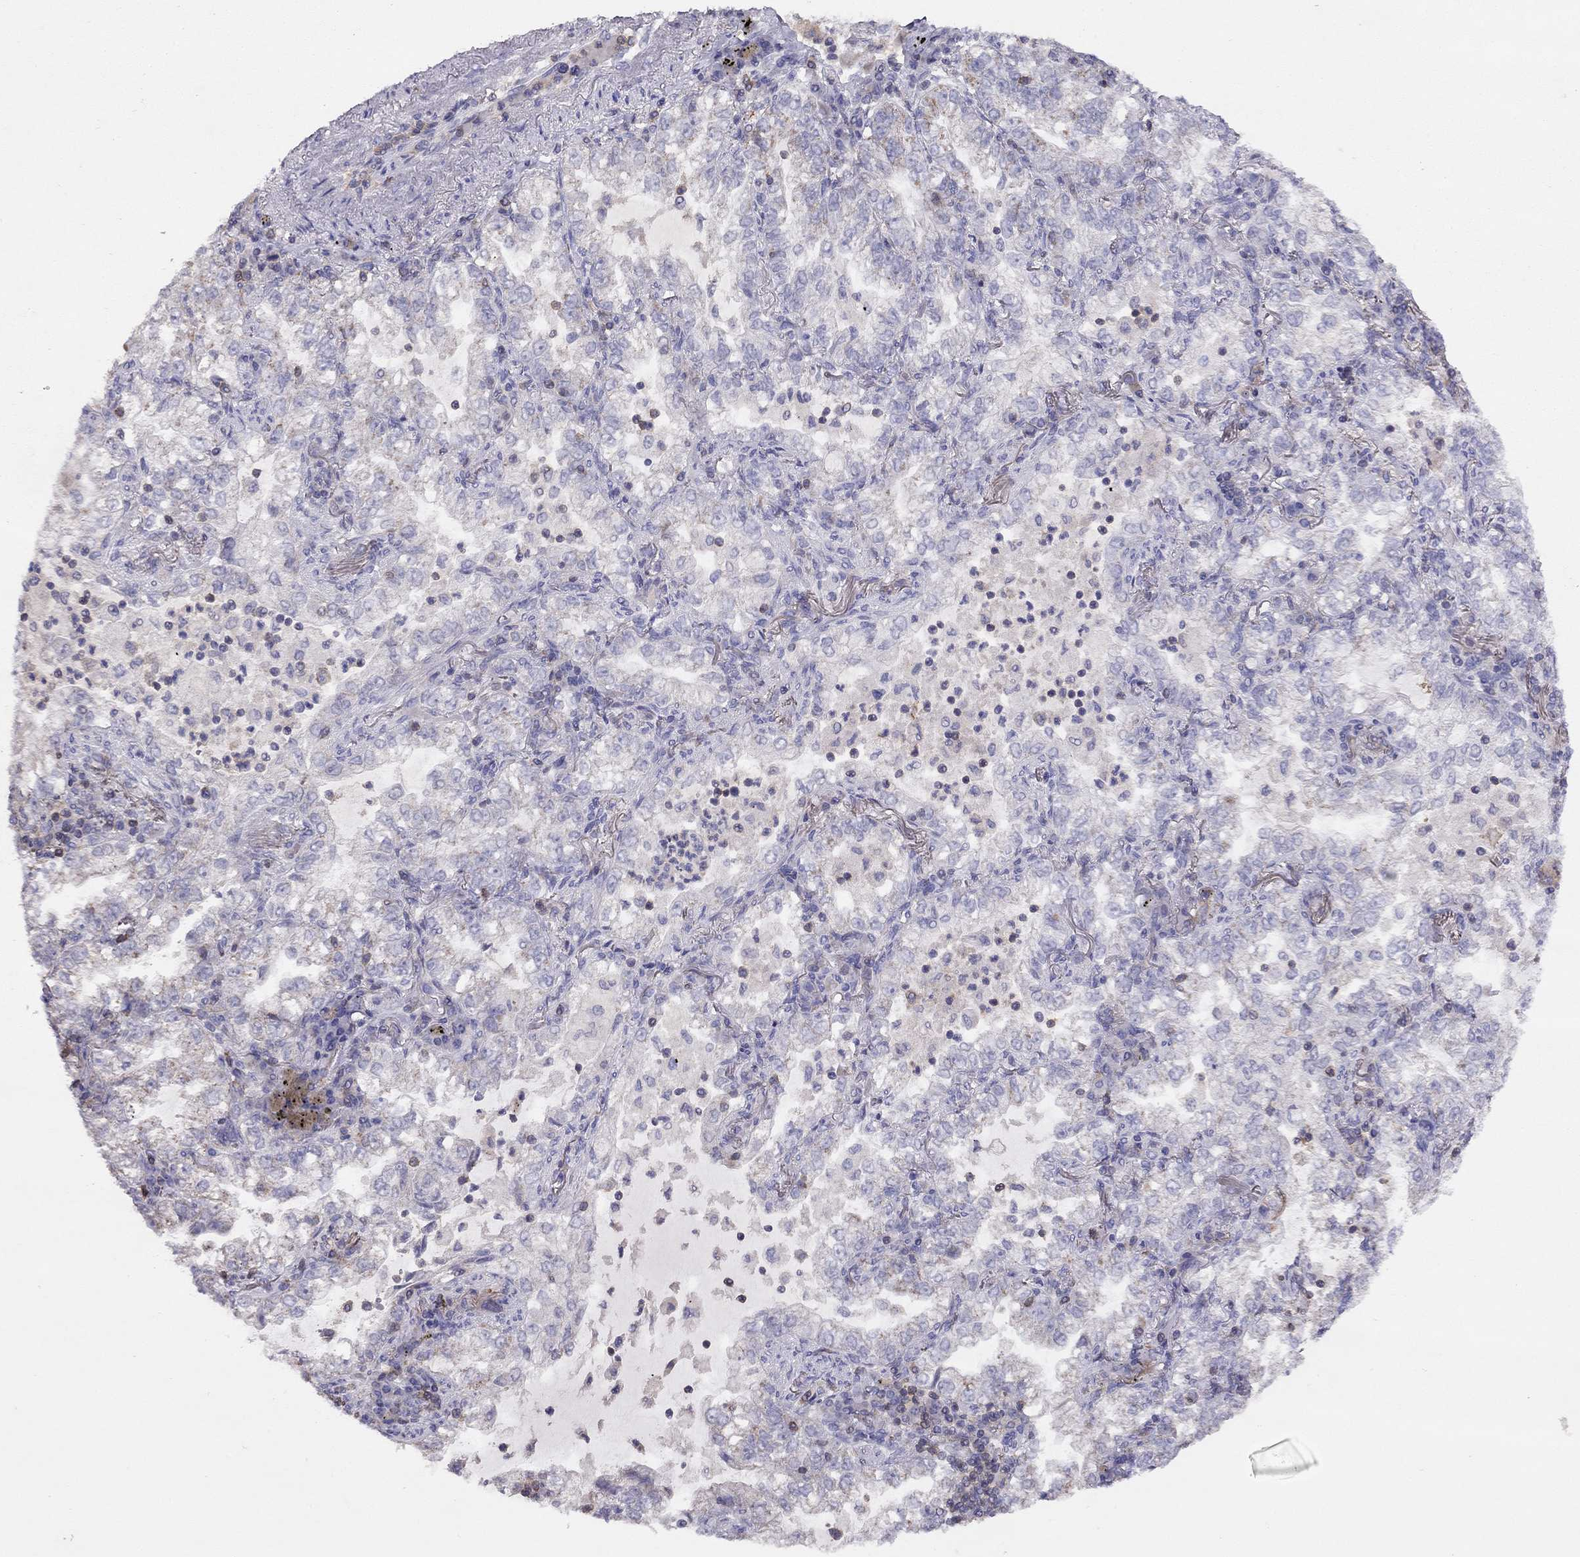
{"staining": {"intensity": "negative", "quantity": "none", "location": "none"}, "tissue": "lung cancer", "cell_type": "Tumor cells", "image_type": "cancer", "snomed": [{"axis": "morphology", "description": "Adenocarcinoma, NOS"}, {"axis": "topography", "description": "Lung"}], "caption": "This is an immunohistochemistry micrograph of lung cancer (adenocarcinoma). There is no staining in tumor cells.", "gene": "CITED1", "patient": {"sex": "female", "age": 73}}